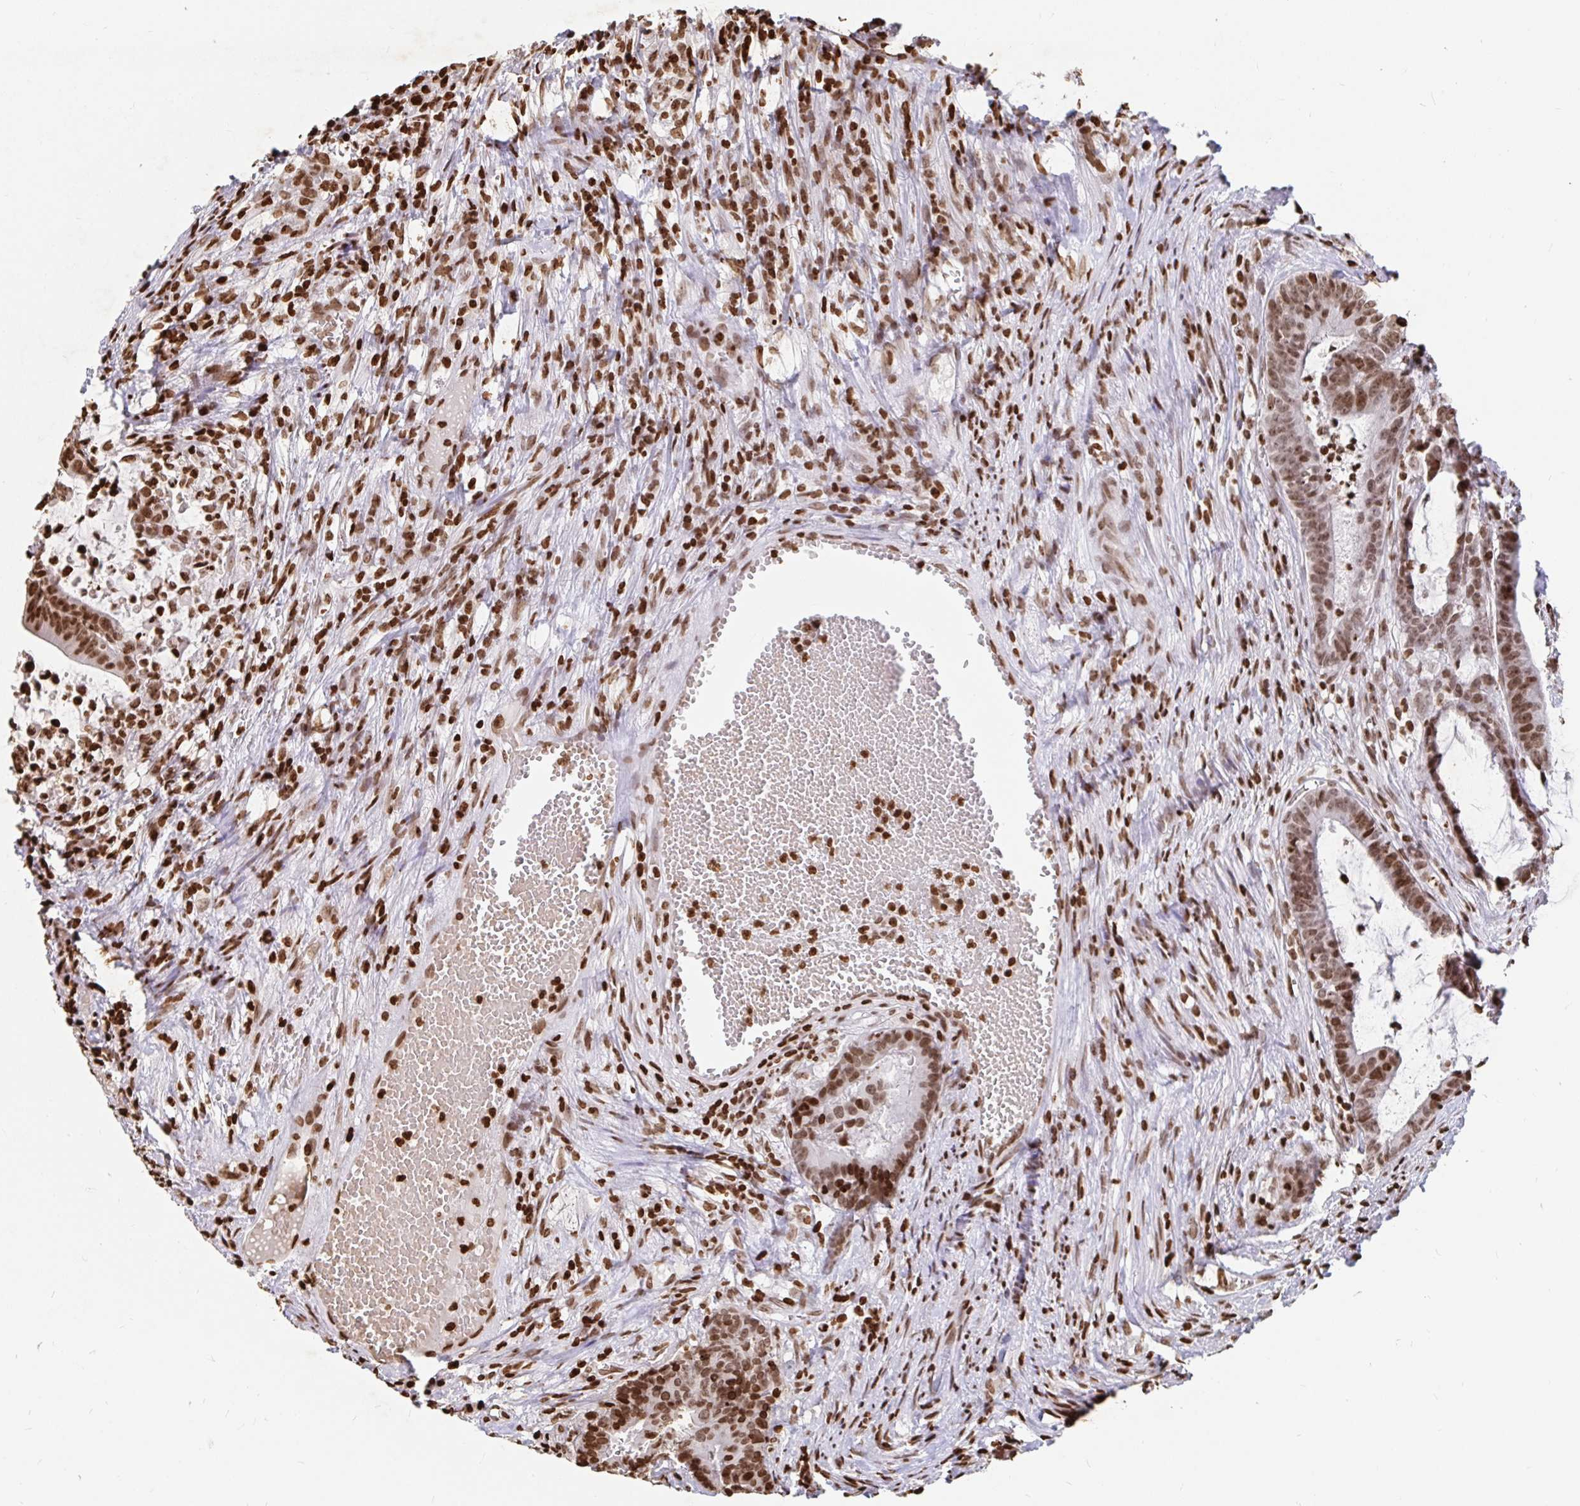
{"staining": {"intensity": "moderate", "quantity": ">75%", "location": "nuclear"}, "tissue": "colorectal cancer", "cell_type": "Tumor cells", "image_type": "cancer", "snomed": [{"axis": "morphology", "description": "Adenocarcinoma, NOS"}, {"axis": "topography", "description": "Colon"}], "caption": "Immunohistochemical staining of colorectal cancer displays moderate nuclear protein expression in about >75% of tumor cells.", "gene": "H2BC5", "patient": {"sex": "female", "age": 78}}